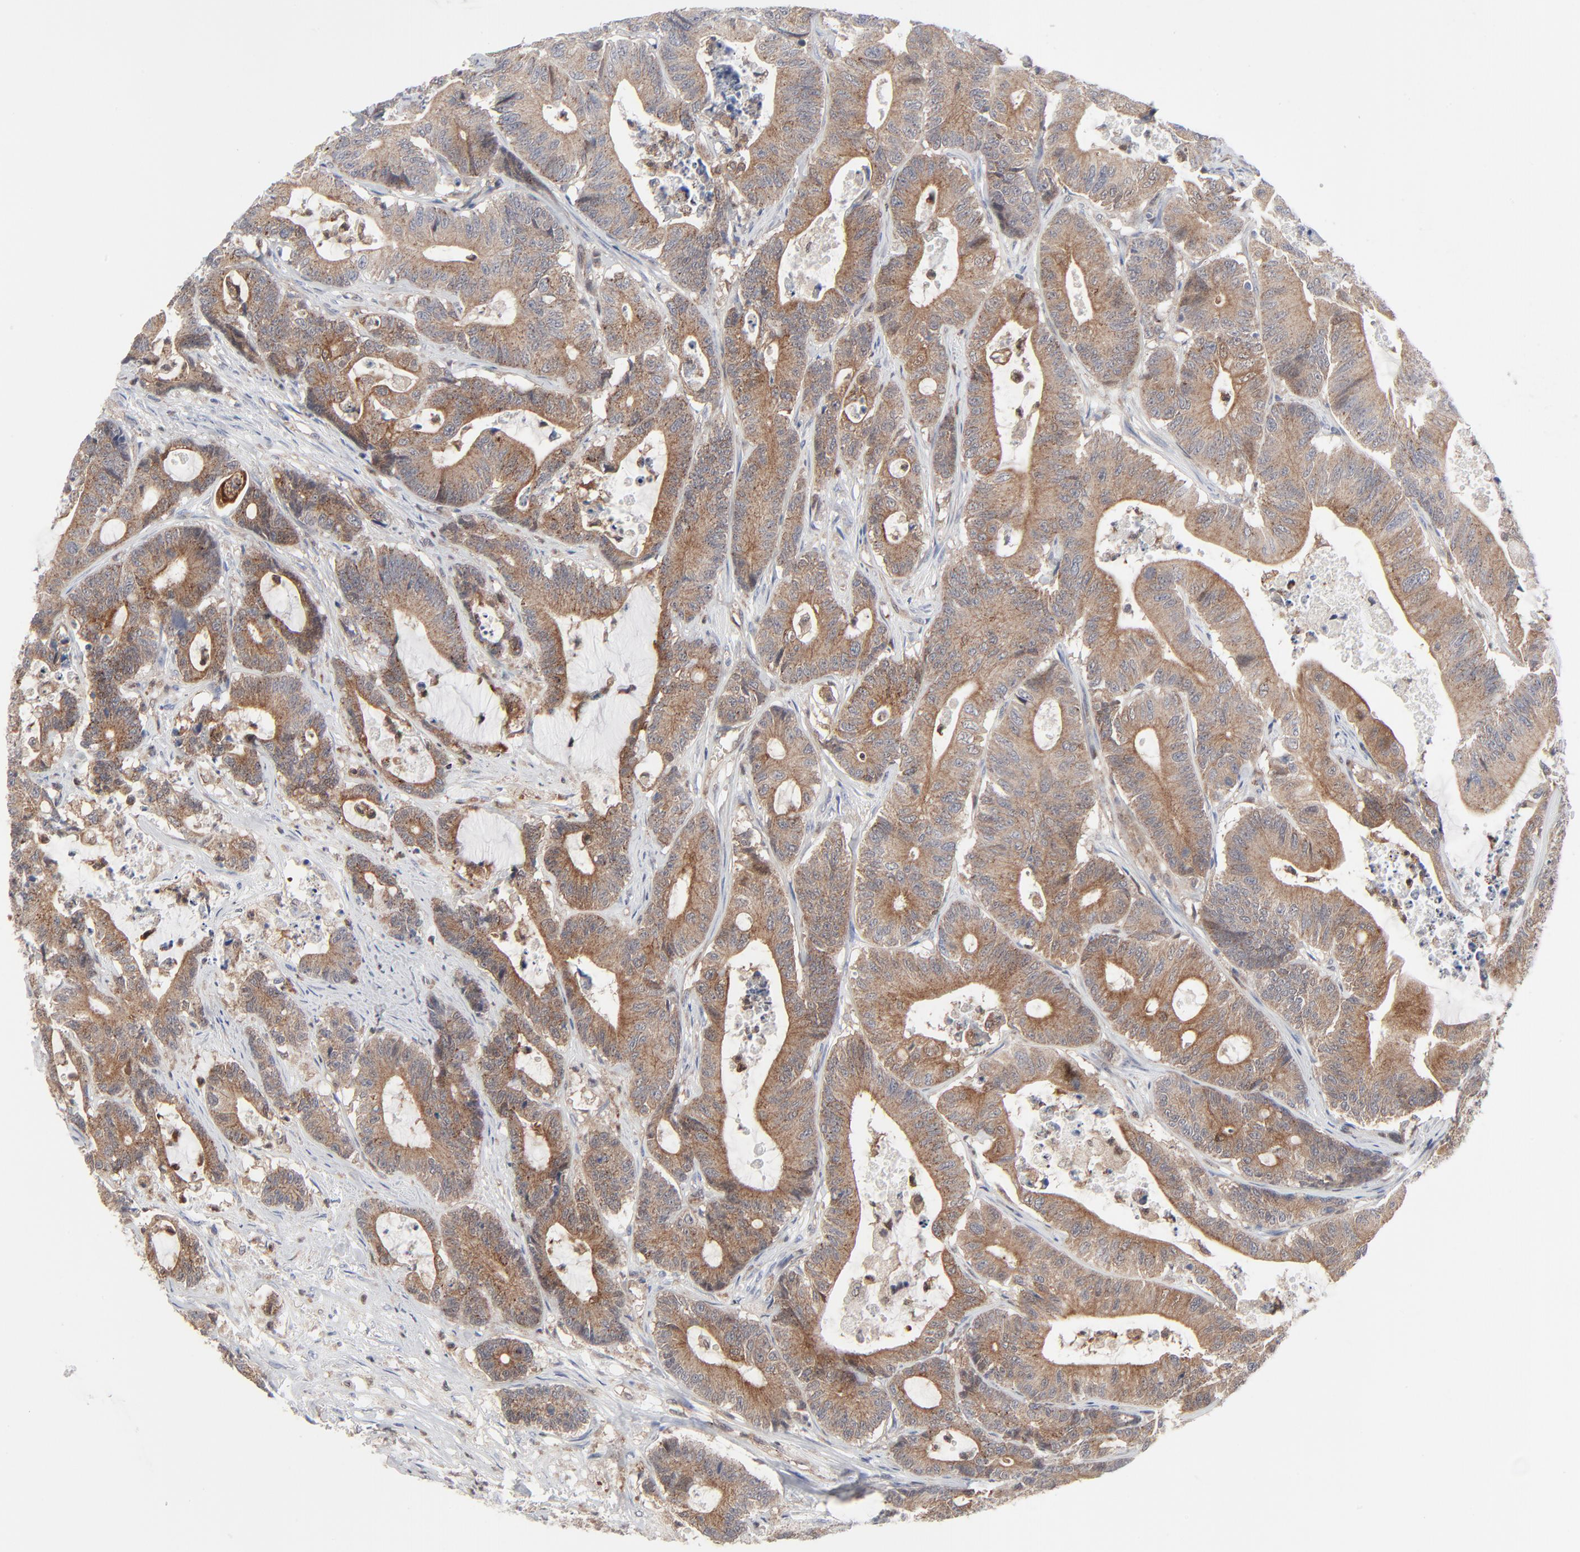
{"staining": {"intensity": "weak", "quantity": "25%-75%", "location": "cytoplasmic/membranous"}, "tissue": "colorectal cancer", "cell_type": "Tumor cells", "image_type": "cancer", "snomed": [{"axis": "morphology", "description": "Adenocarcinoma, NOS"}, {"axis": "topography", "description": "Colon"}], "caption": "Colorectal cancer stained with a brown dye displays weak cytoplasmic/membranous positive expression in approximately 25%-75% of tumor cells.", "gene": "BID", "patient": {"sex": "female", "age": 84}}